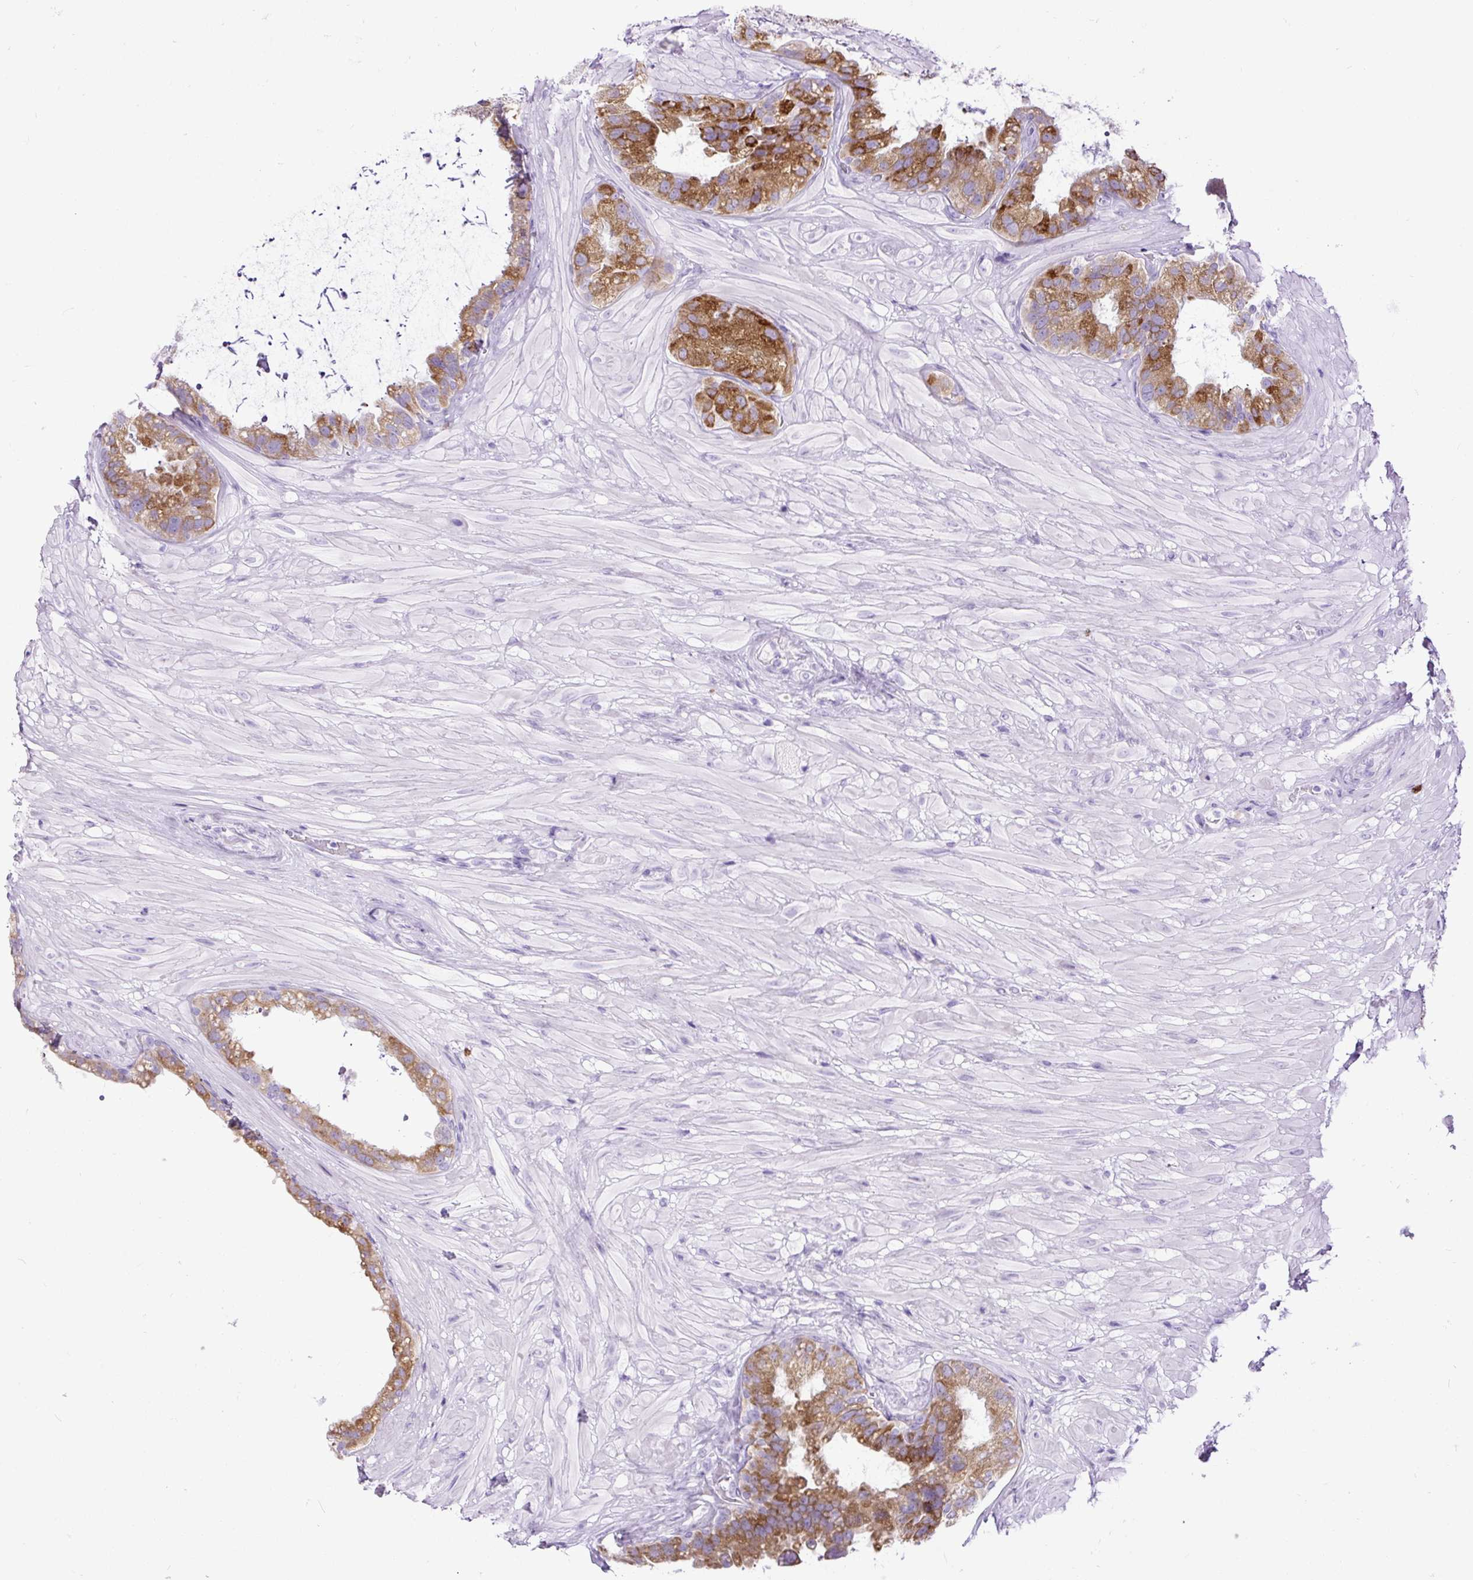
{"staining": {"intensity": "moderate", "quantity": "25%-75%", "location": "cytoplasmic/membranous"}, "tissue": "seminal vesicle", "cell_type": "Glandular cells", "image_type": "normal", "snomed": [{"axis": "morphology", "description": "Normal tissue, NOS"}, {"axis": "topography", "description": "Seminal veicle"}, {"axis": "topography", "description": "Peripheral nerve tissue"}], "caption": "A brown stain shows moderate cytoplasmic/membranous expression of a protein in glandular cells of normal human seminal vesicle. The staining was performed using DAB (3,3'-diaminobenzidine), with brown indicating positive protein expression. Nuclei are stained blue with hematoxylin.", "gene": "RACGAP1", "patient": {"sex": "male", "age": 76}}